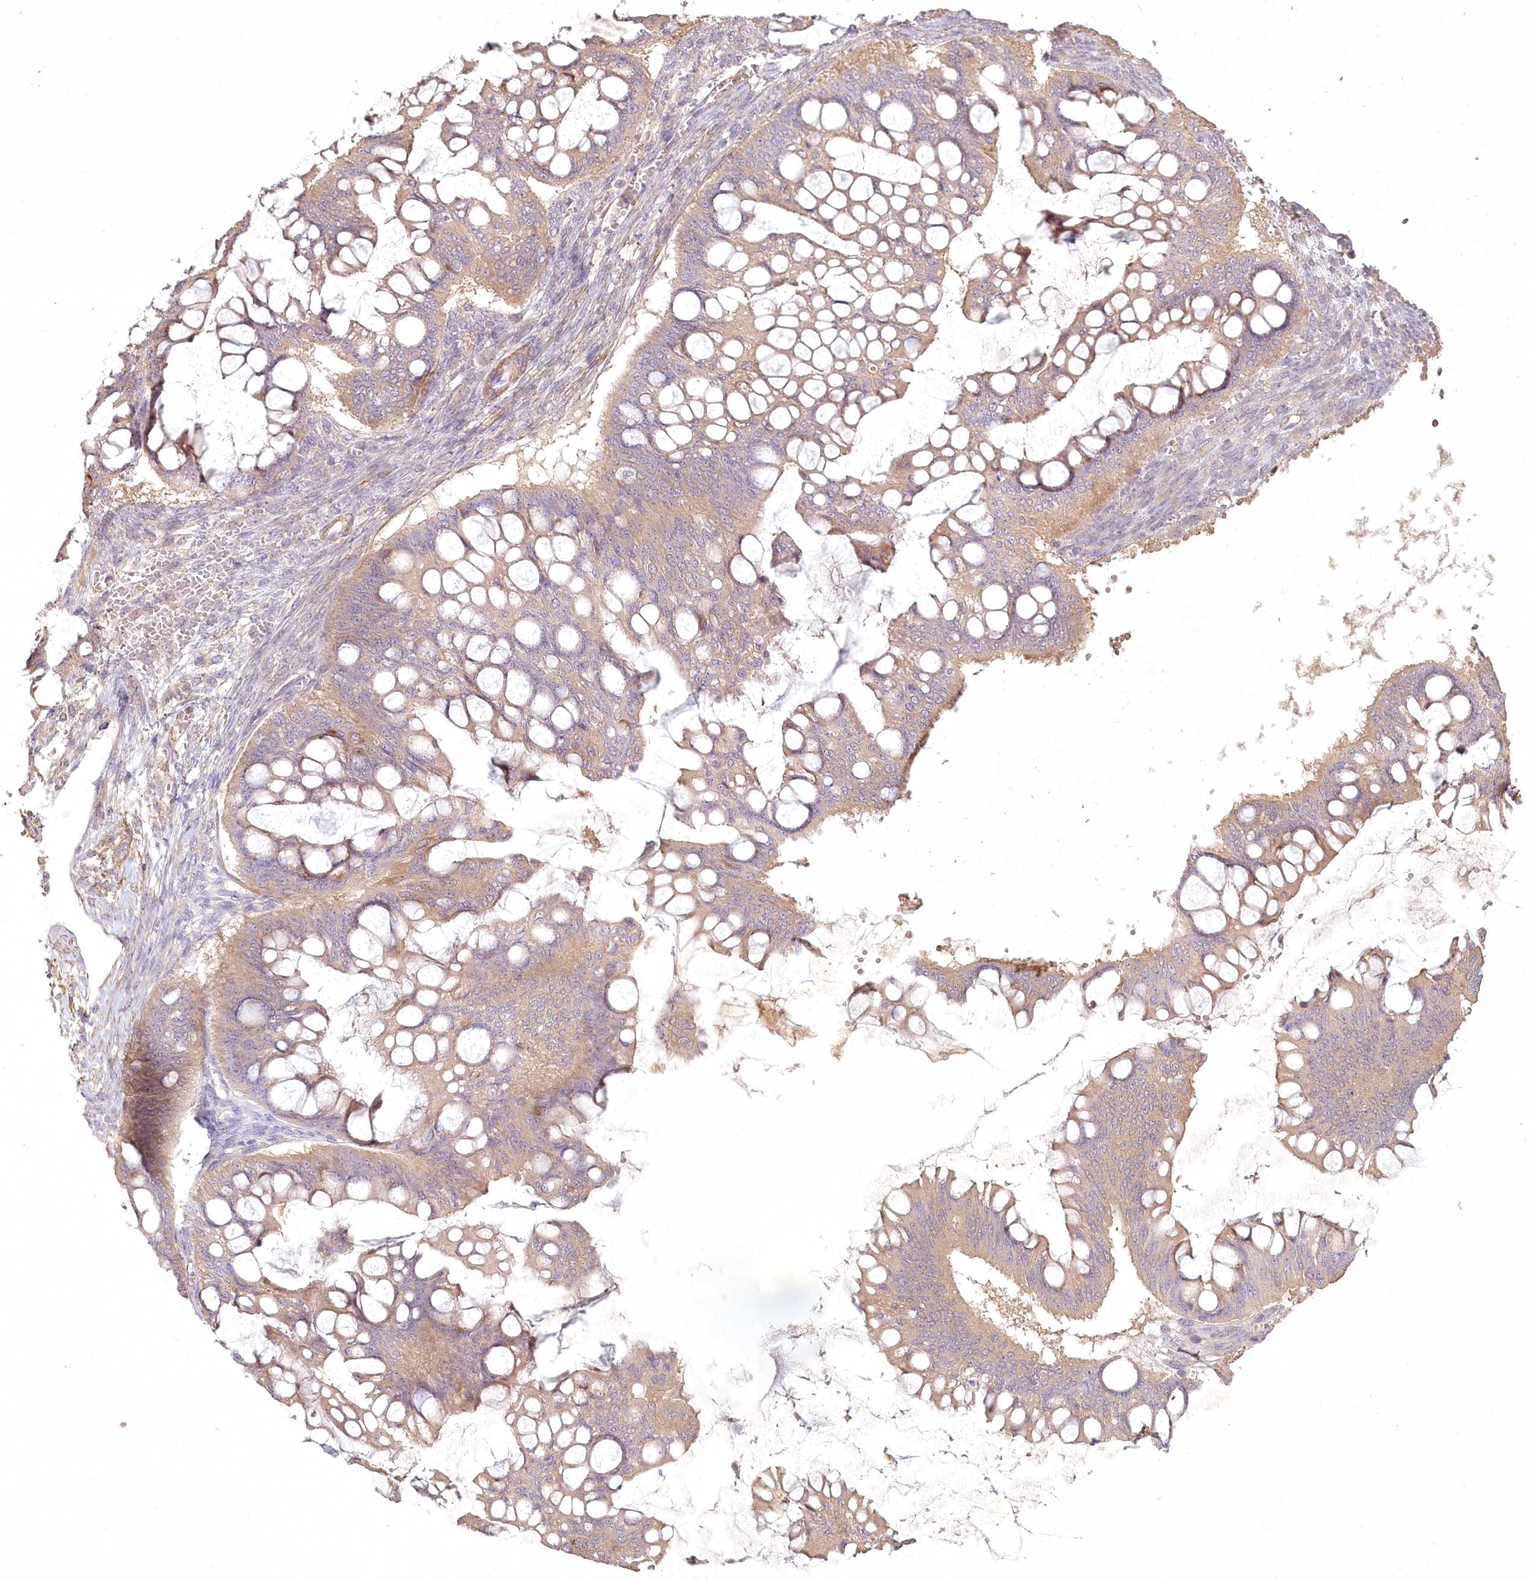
{"staining": {"intensity": "weak", "quantity": ">75%", "location": "cytoplasmic/membranous"}, "tissue": "ovarian cancer", "cell_type": "Tumor cells", "image_type": "cancer", "snomed": [{"axis": "morphology", "description": "Cystadenocarcinoma, mucinous, NOS"}, {"axis": "topography", "description": "Ovary"}], "caption": "Mucinous cystadenocarcinoma (ovarian) stained with immunohistochemistry shows weak cytoplasmic/membranous positivity in about >75% of tumor cells. Immunohistochemistry stains the protein in brown and the nuclei are stained blue.", "gene": "INPP4B", "patient": {"sex": "female", "age": 73}}